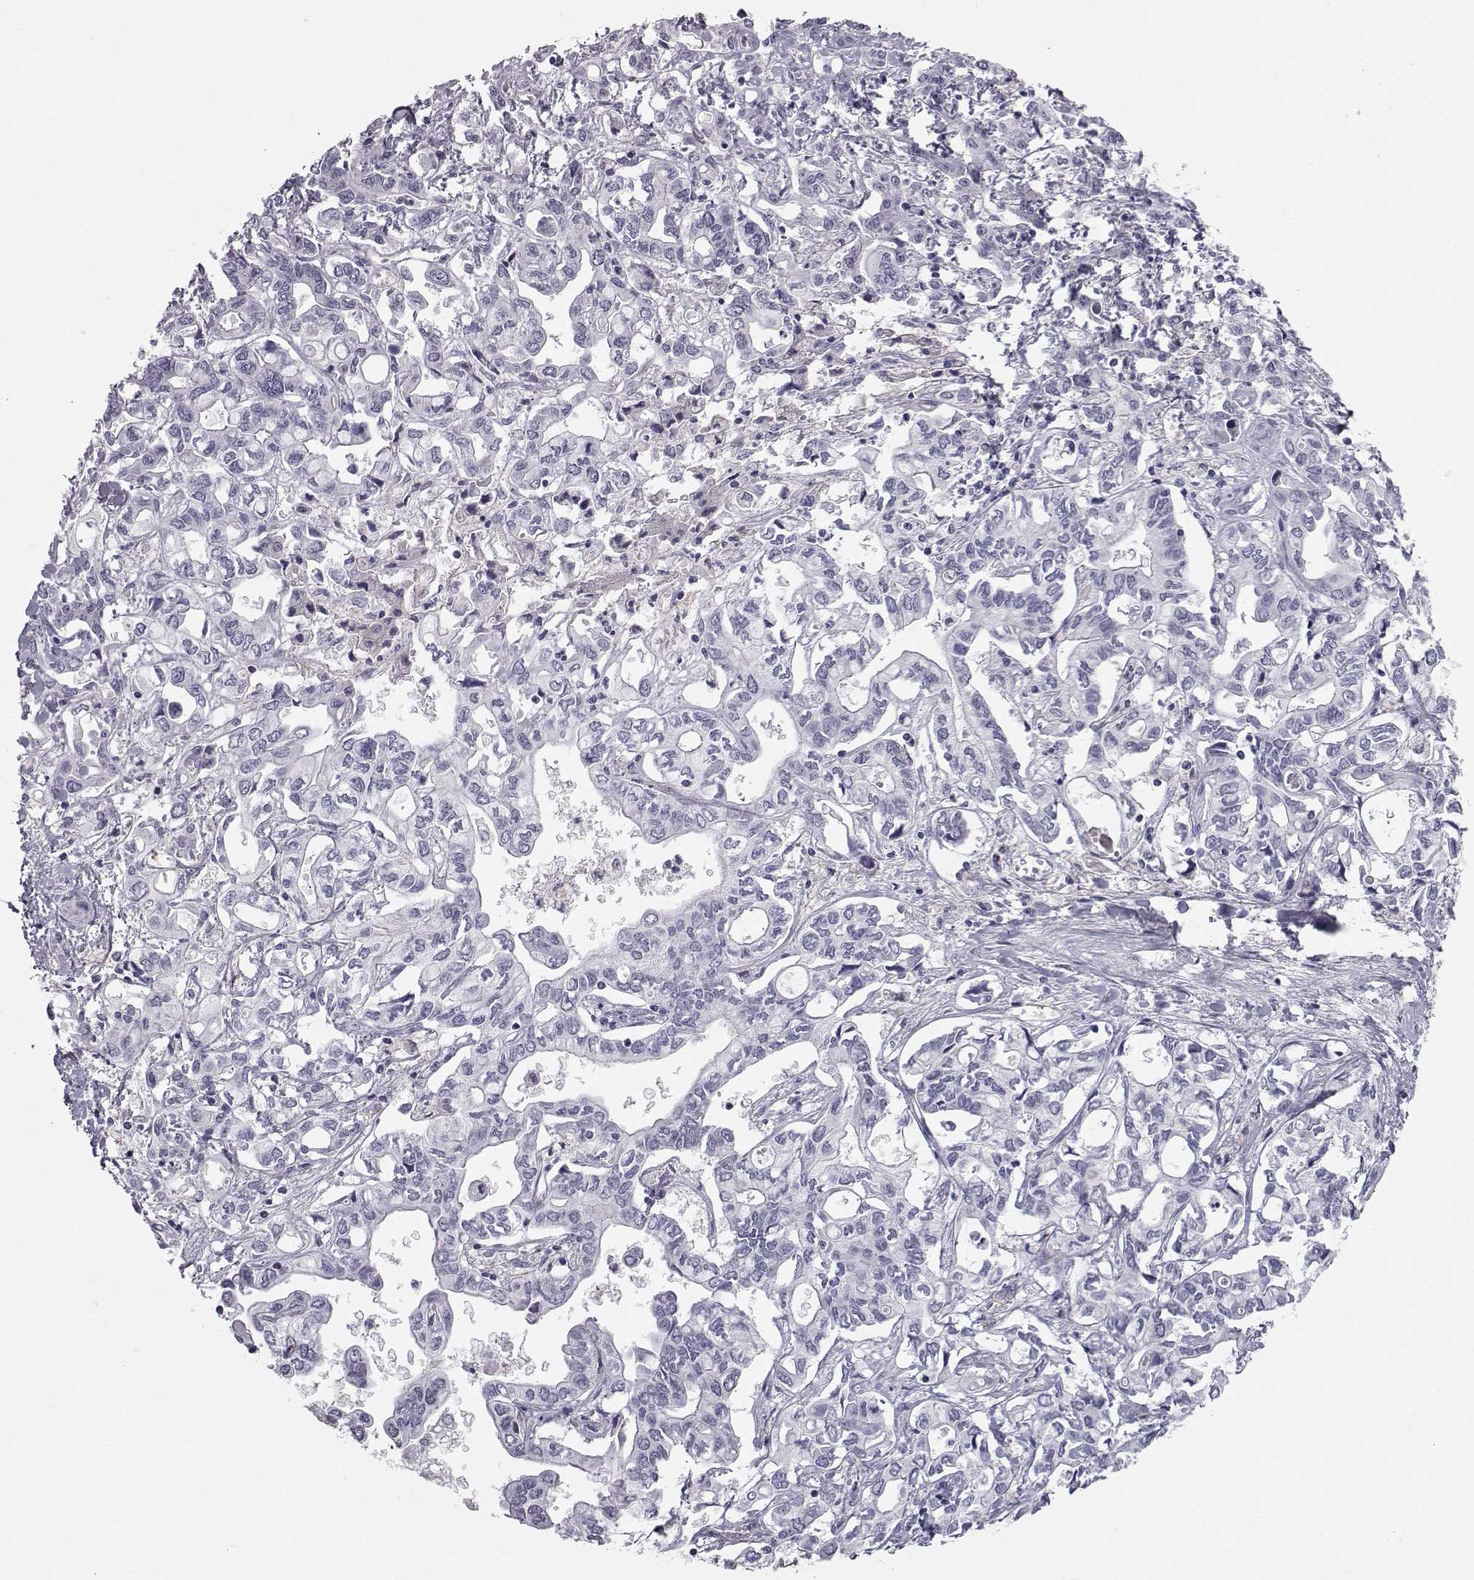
{"staining": {"intensity": "negative", "quantity": "none", "location": "none"}, "tissue": "liver cancer", "cell_type": "Tumor cells", "image_type": "cancer", "snomed": [{"axis": "morphology", "description": "Cholangiocarcinoma"}, {"axis": "topography", "description": "Liver"}], "caption": "The micrograph demonstrates no significant staining in tumor cells of liver cancer.", "gene": "SPDYE4", "patient": {"sex": "female", "age": 64}}